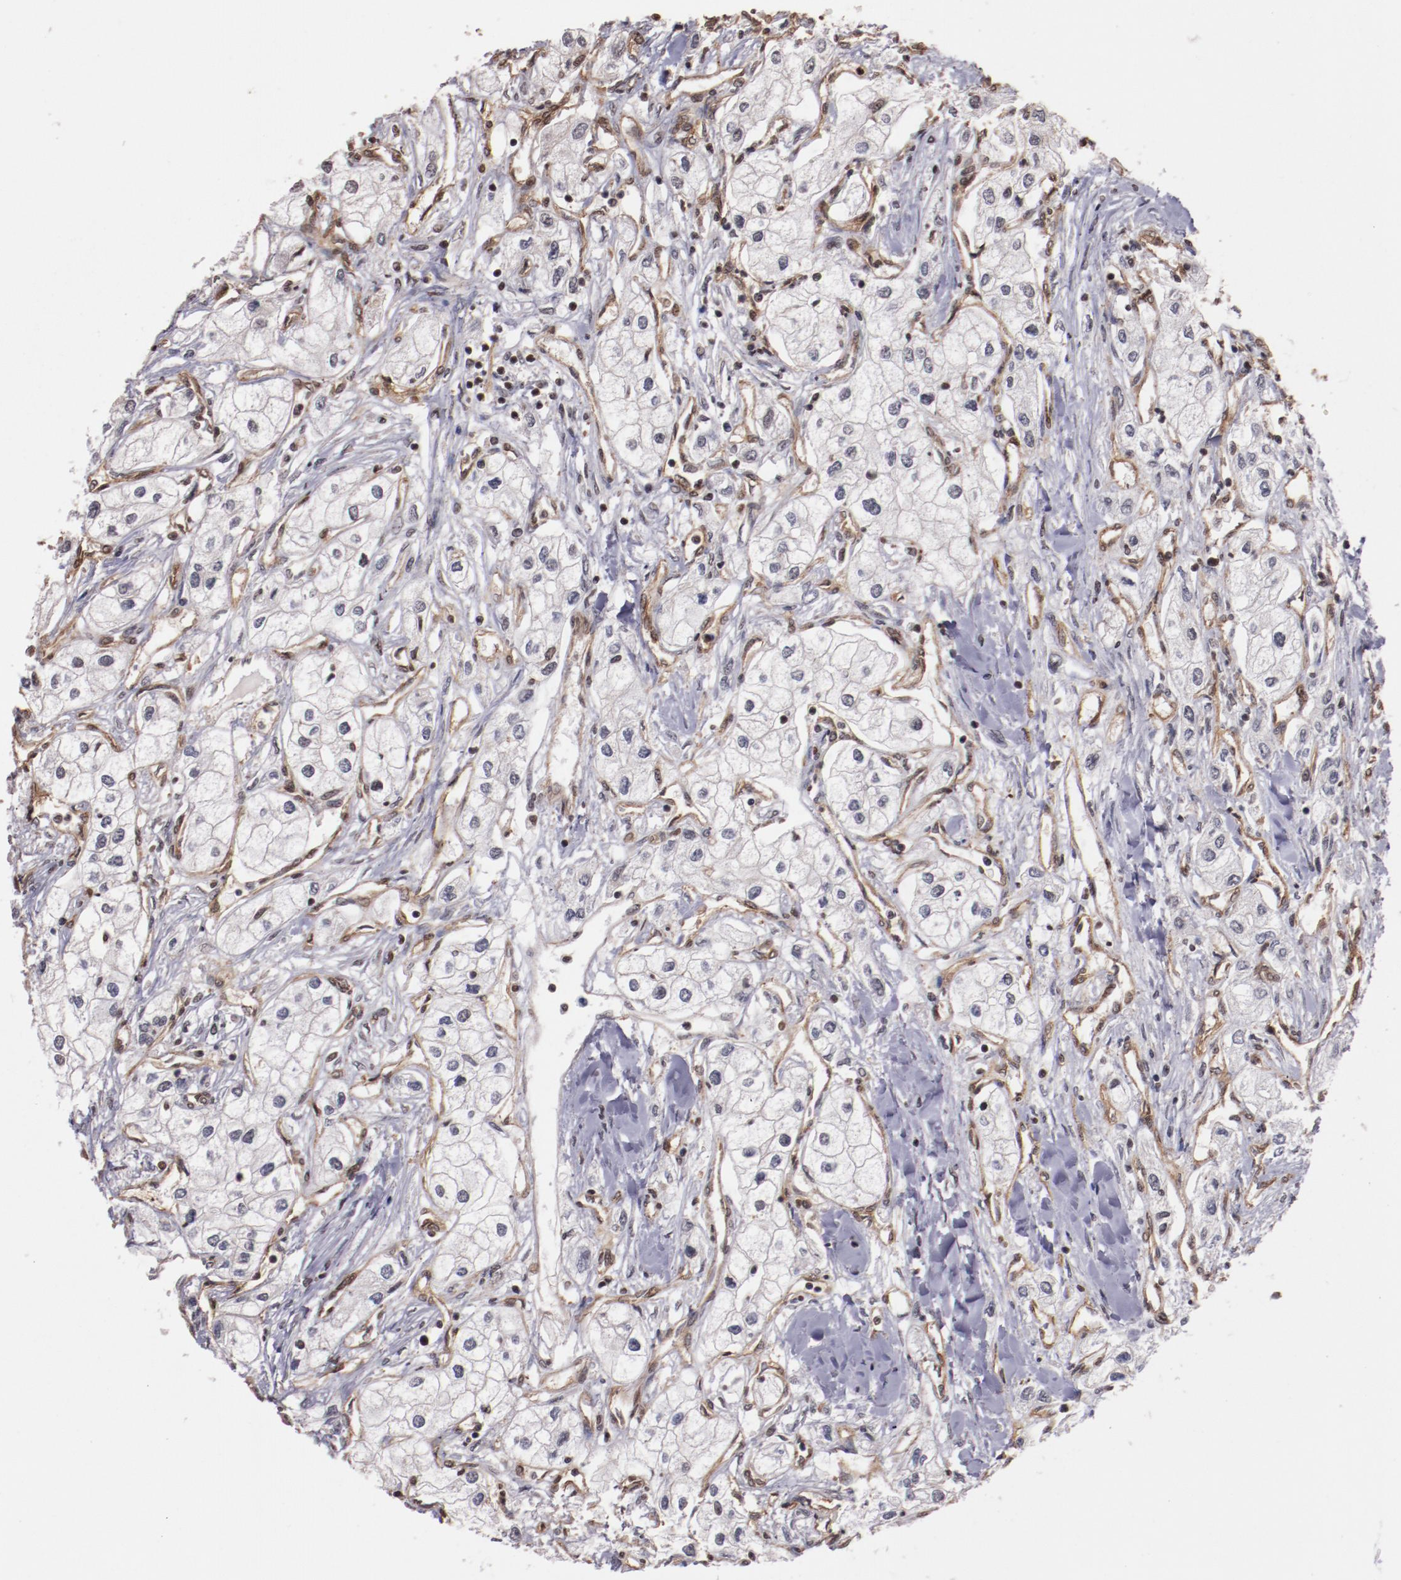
{"staining": {"intensity": "negative", "quantity": "none", "location": "none"}, "tissue": "renal cancer", "cell_type": "Tumor cells", "image_type": "cancer", "snomed": [{"axis": "morphology", "description": "Adenocarcinoma, NOS"}, {"axis": "topography", "description": "Kidney"}], "caption": "High magnification brightfield microscopy of renal cancer (adenocarcinoma) stained with DAB (3,3'-diaminobenzidine) (brown) and counterstained with hematoxylin (blue): tumor cells show no significant positivity. (Stains: DAB immunohistochemistry (IHC) with hematoxylin counter stain, Microscopy: brightfield microscopy at high magnification).", "gene": "STAG2", "patient": {"sex": "male", "age": 57}}